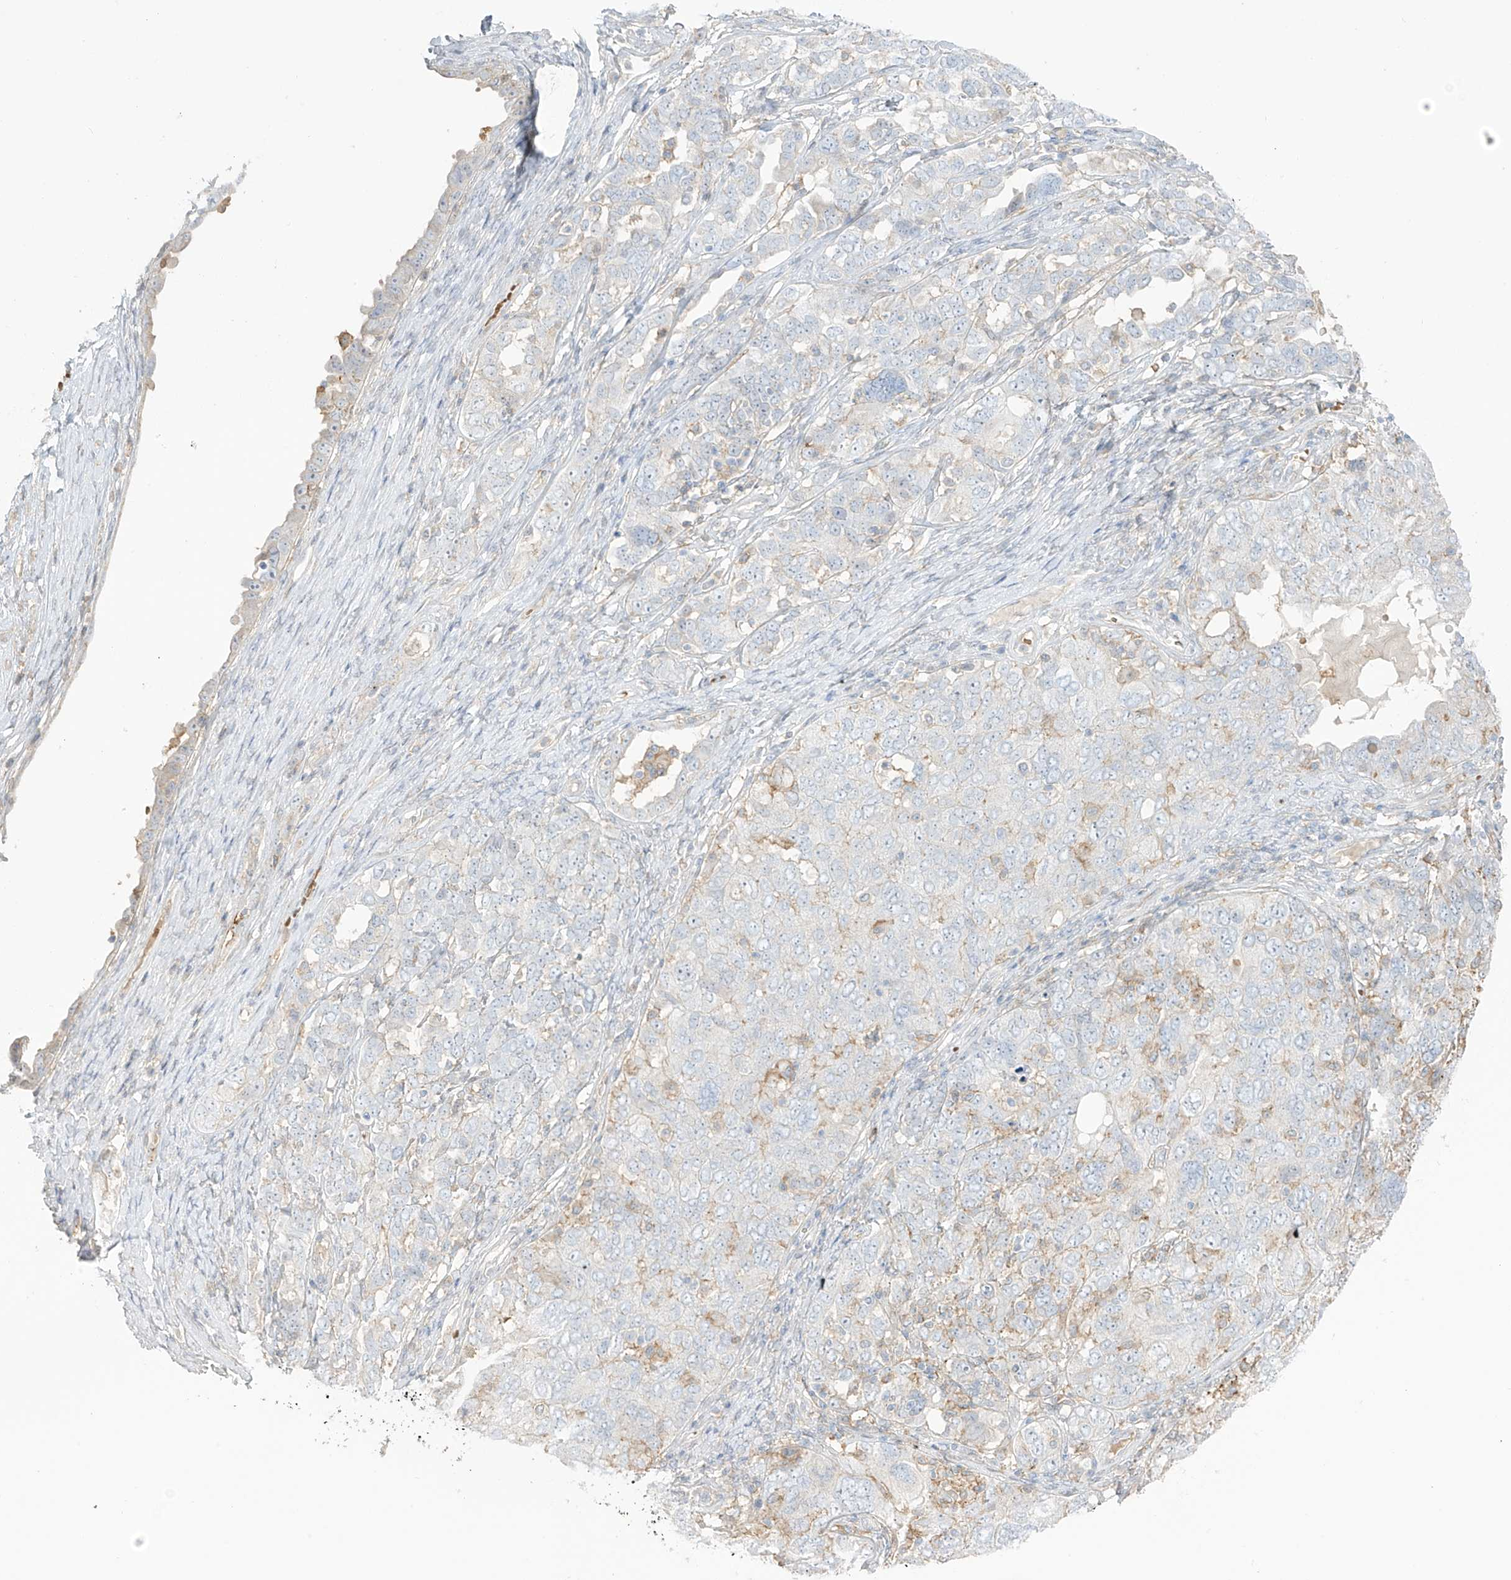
{"staining": {"intensity": "negative", "quantity": "none", "location": "none"}, "tissue": "ovarian cancer", "cell_type": "Tumor cells", "image_type": "cancer", "snomed": [{"axis": "morphology", "description": "Carcinoma, endometroid"}, {"axis": "topography", "description": "Ovary"}], "caption": "Ovarian cancer (endometroid carcinoma) was stained to show a protein in brown. There is no significant expression in tumor cells.", "gene": "ZGRF1", "patient": {"sex": "female", "age": 62}}